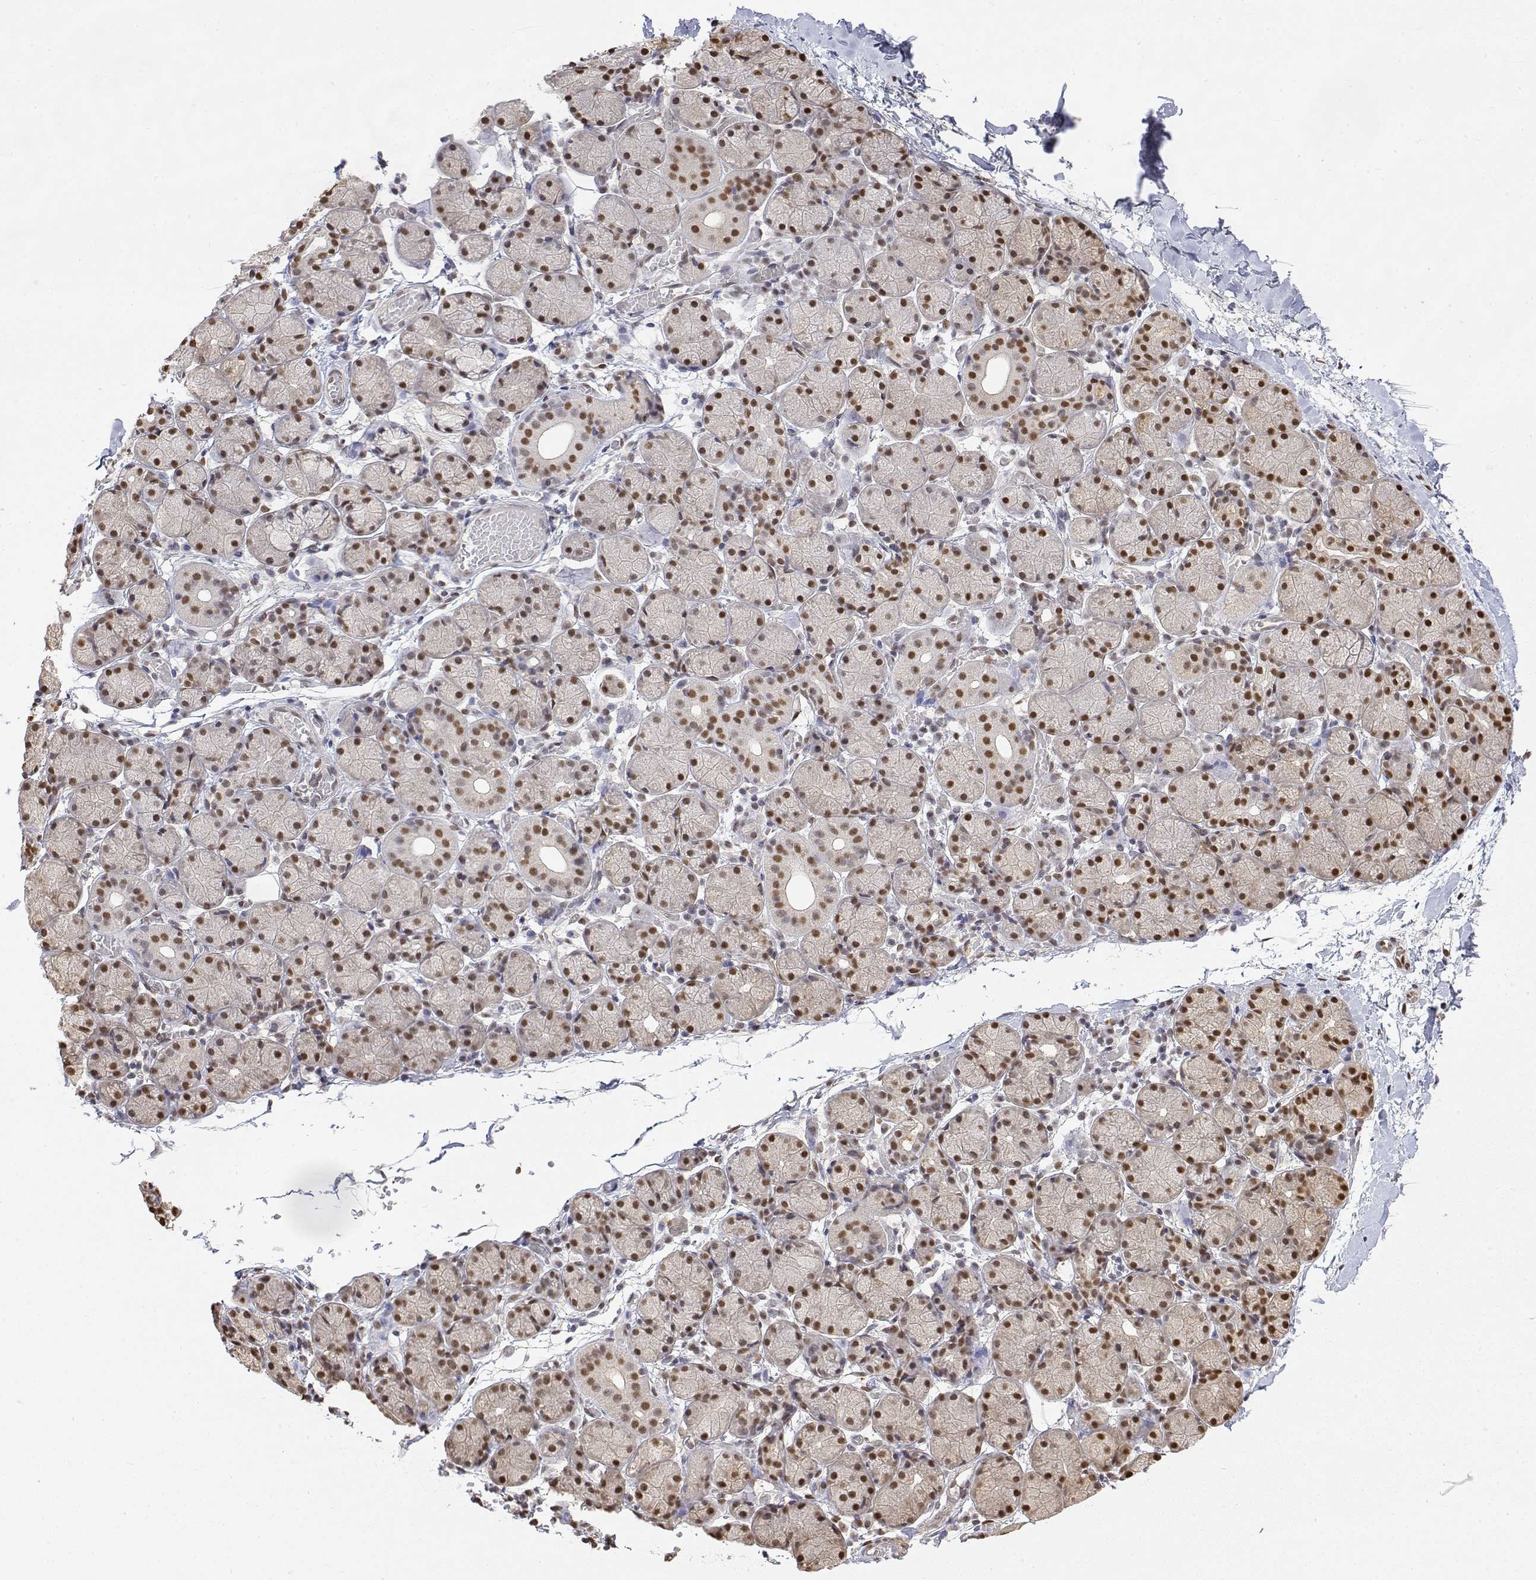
{"staining": {"intensity": "moderate", "quantity": ">75%", "location": "nuclear"}, "tissue": "salivary gland", "cell_type": "Glandular cells", "image_type": "normal", "snomed": [{"axis": "morphology", "description": "Normal tissue, NOS"}, {"axis": "topography", "description": "Salivary gland"}], "caption": "Immunohistochemistry (IHC) photomicrograph of normal salivary gland stained for a protein (brown), which demonstrates medium levels of moderate nuclear positivity in approximately >75% of glandular cells.", "gene": "TPI1", "patient": {"sex": "female", "age": 24}}